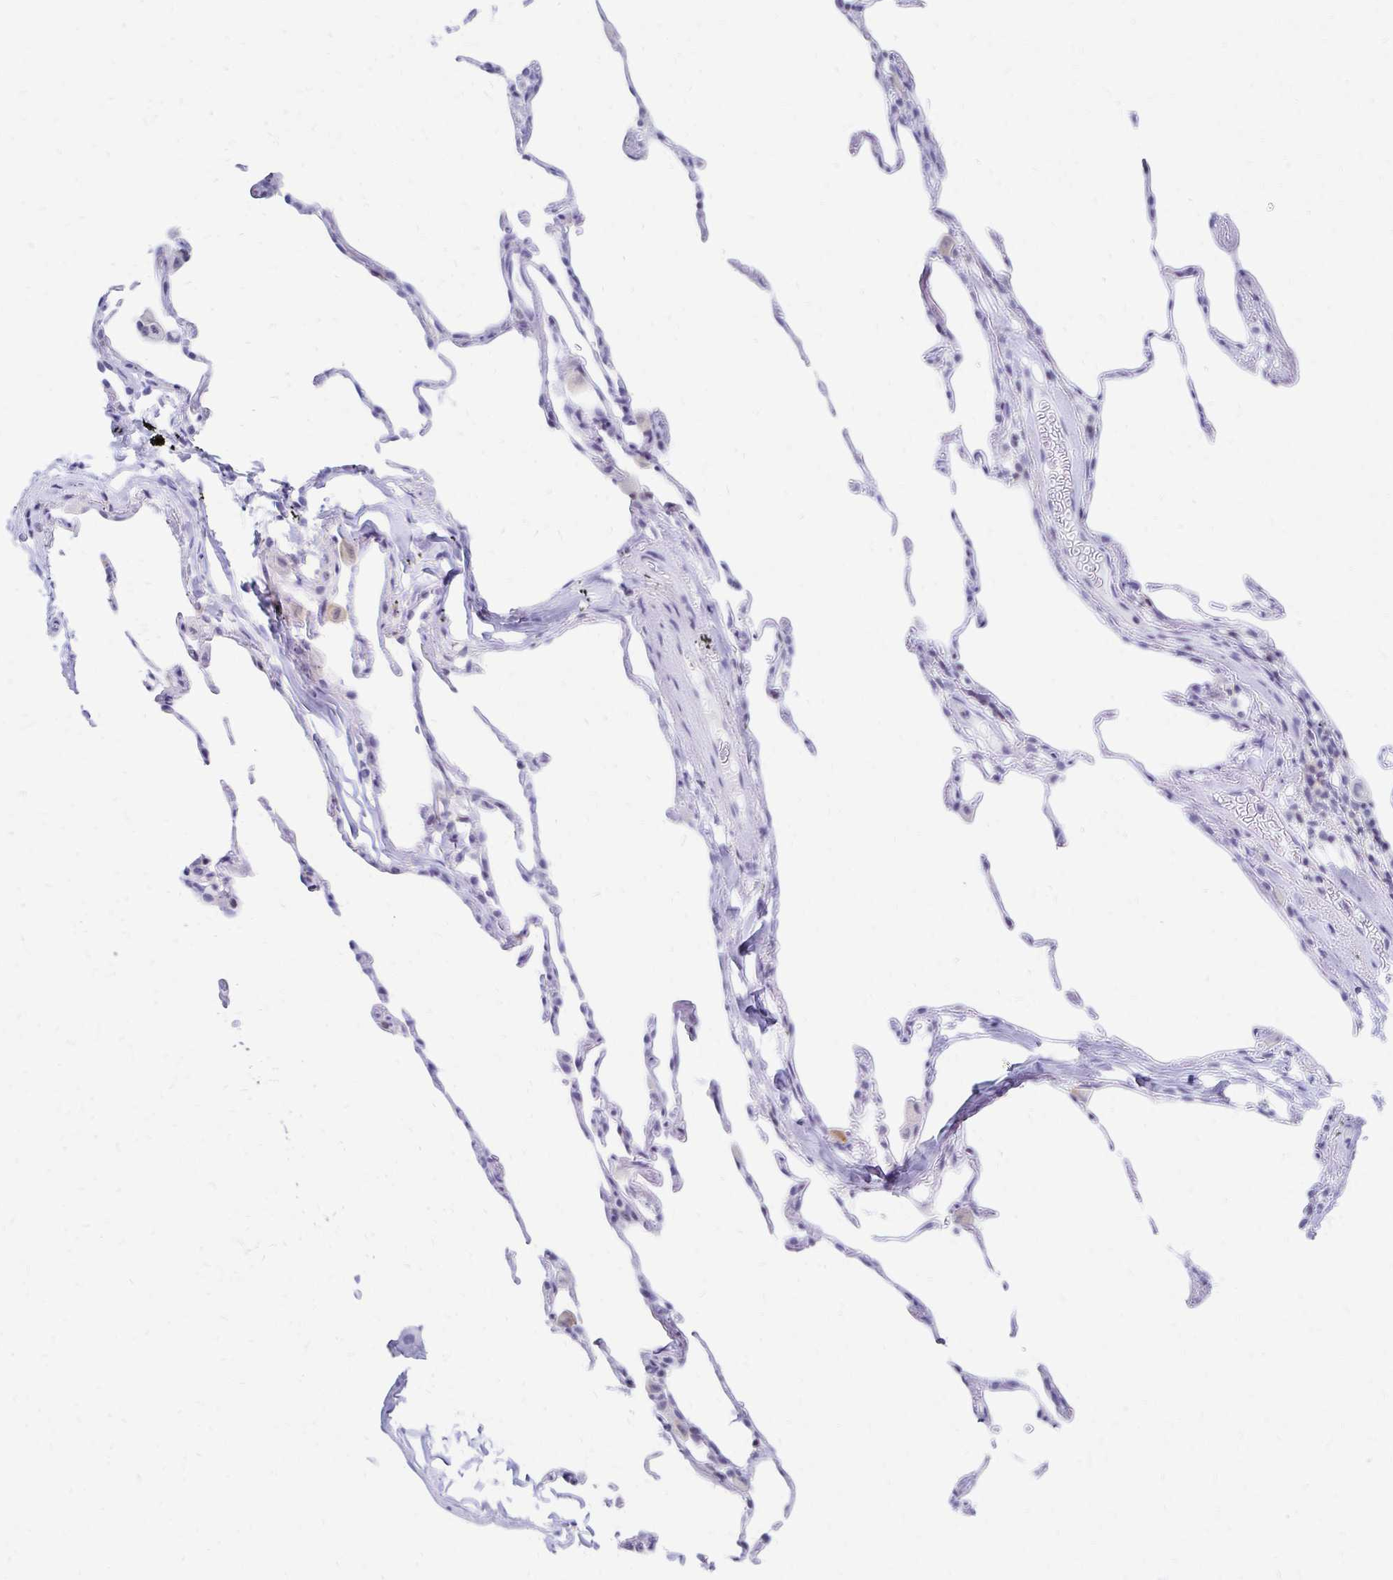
{"staining": {"intensity": "negative", "quantity": "none", "location": "none"}, "tissue": "lung", "cell_type": "Alveolar cells", "image_type": "normal", "snomed": [{"axis": "morphology", "description": "Normal tissue, NOS"}, {"axis": "topography", "description": "Lung"}], "caption": "A high-resolution micrograph shows immunohistochemistry (IHC) staining of normal lung, which shows no significant positivity in alveolar cells.", "gene": "SYT2", "patient": {"sex": "female", "age": 57}}